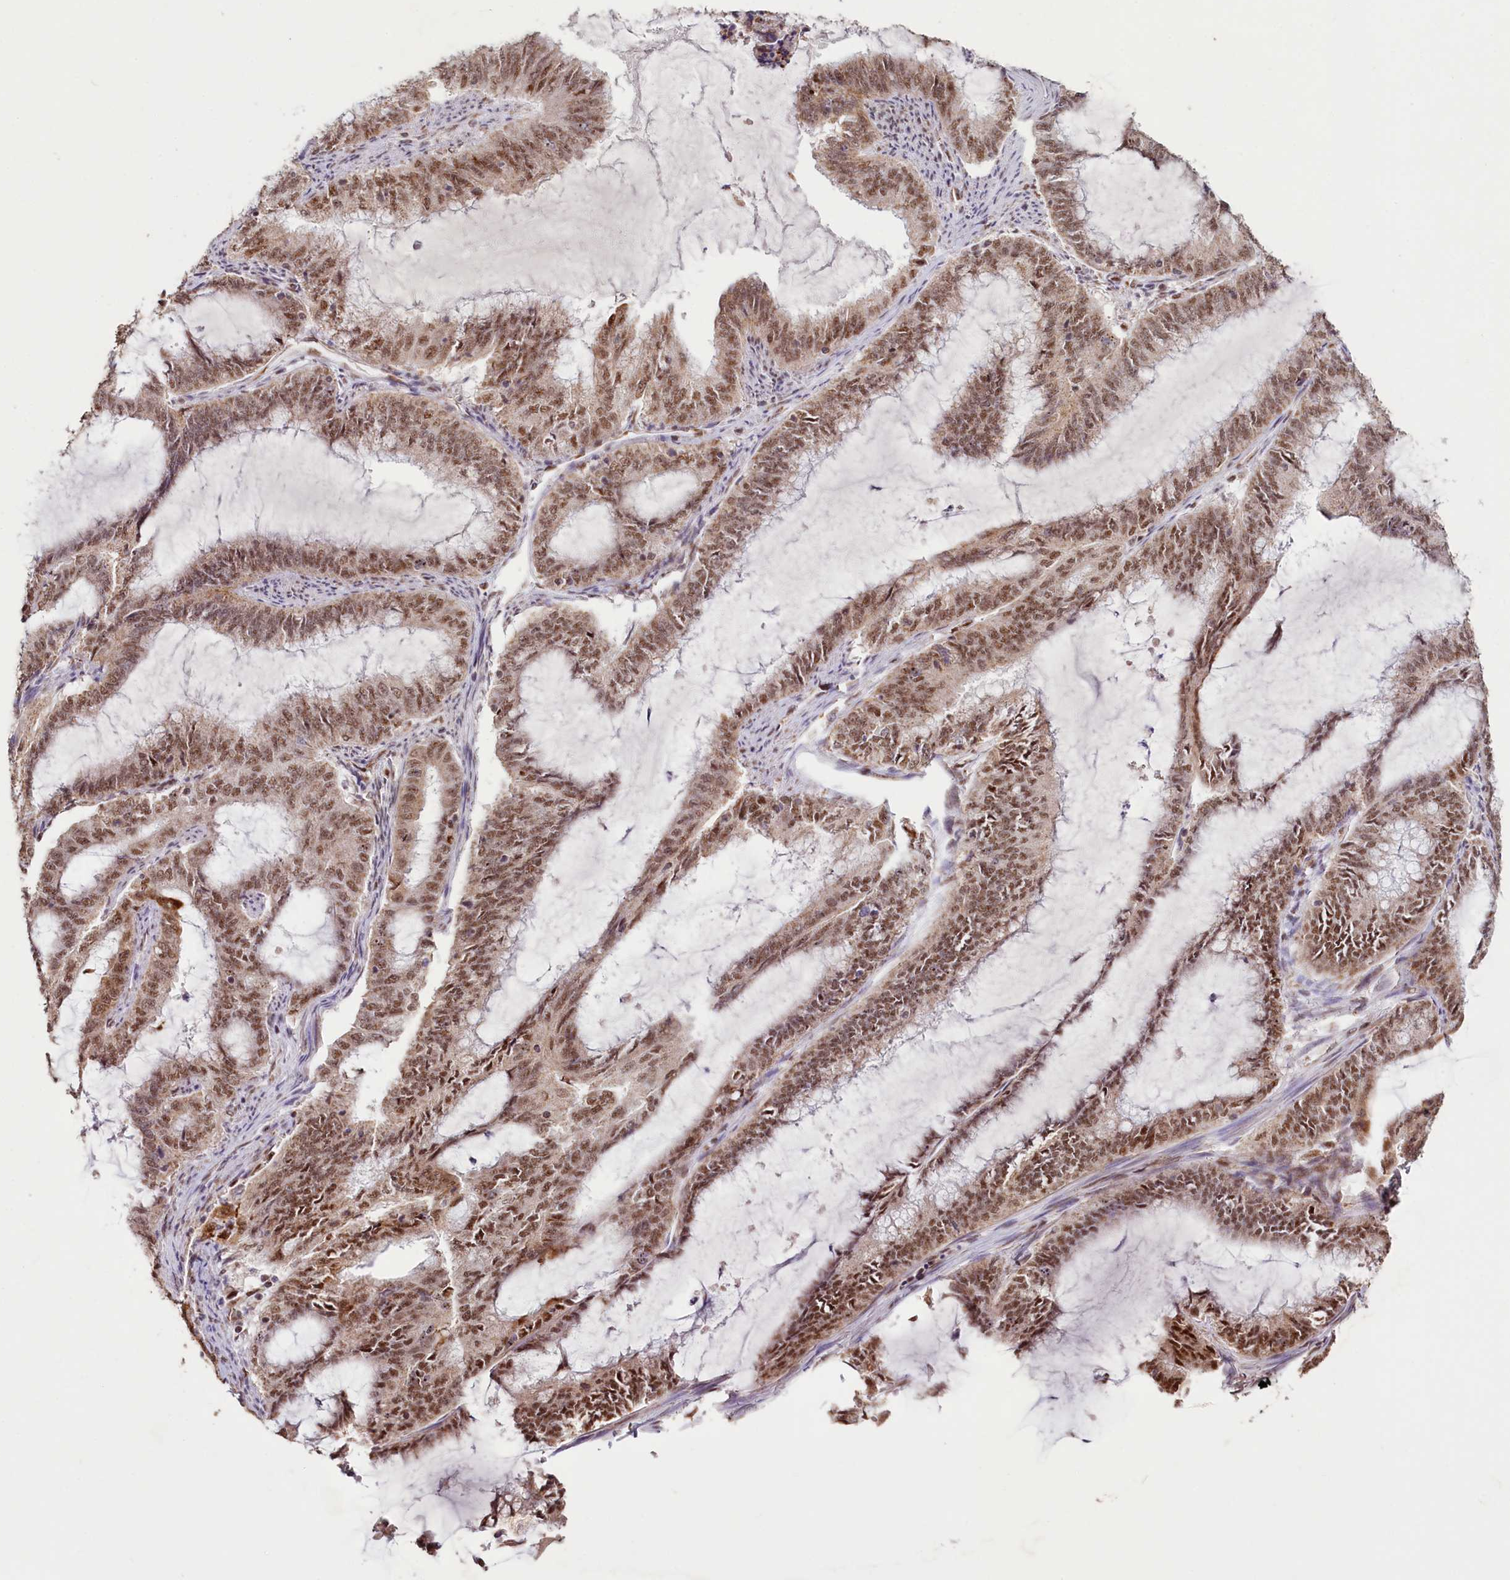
{"staining": {"intensity": "moderate", "quantity": ">75%", "location": "nuclear"}, "tissue": "endometrial cancer", "cell_type": "Tumor cells", "image_type": "cancer", "snomed": [{"axis": "morphology", "description": "Adenocarcinoma, NOS"}, {"axis": "topography", "description": "Endometrium"}], "caption": "Human endometrial cancer stained with a brown dye exhibits moderate nuclear positive expression in approximately >75% of tumor cells.", "gene": "PDE6D", "patient": {"sex": "female", "age": 51}}